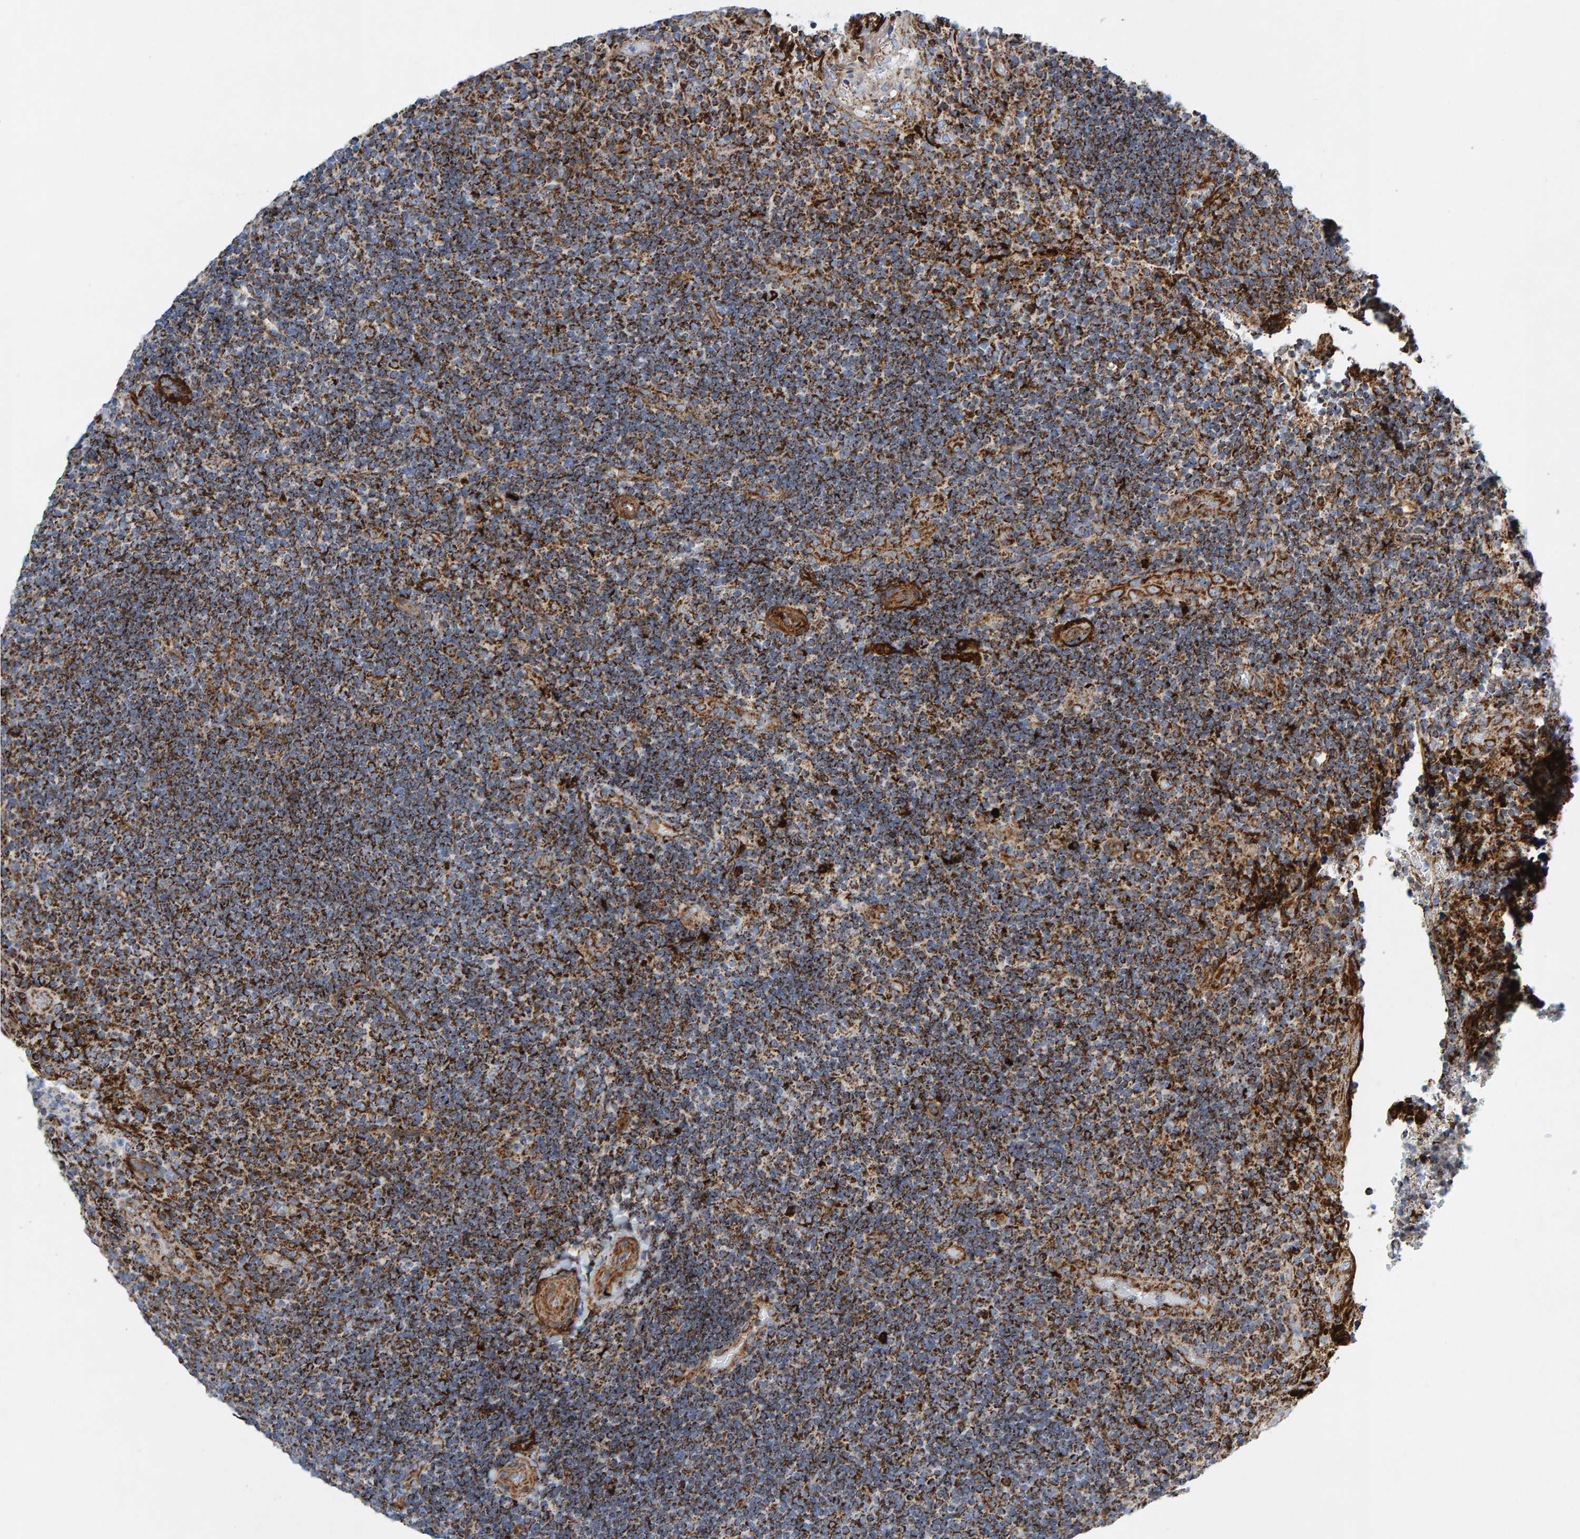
{"staining": {"intensity": "strong", "quantity": ">75%", "location": "cytoplasmic/membranous"}, "tissue": "lymphoma", "cell_type": "Tumor cells", "image_type": "cancer", "snomed": [{"axis": "morphology", "description": "Malignant lymphoma, non-Hodgkin's type, High grade"}, {"axis": "topography", "description": "Tonsil"}], "caption": "The micrograph shows staining of lymphoma, revealing strong cytoplasmic/membranous protein positivity (brown color) within tumor cells.", "gene": "GGTA1", "patient": {"sex": "female", "age": 36}}